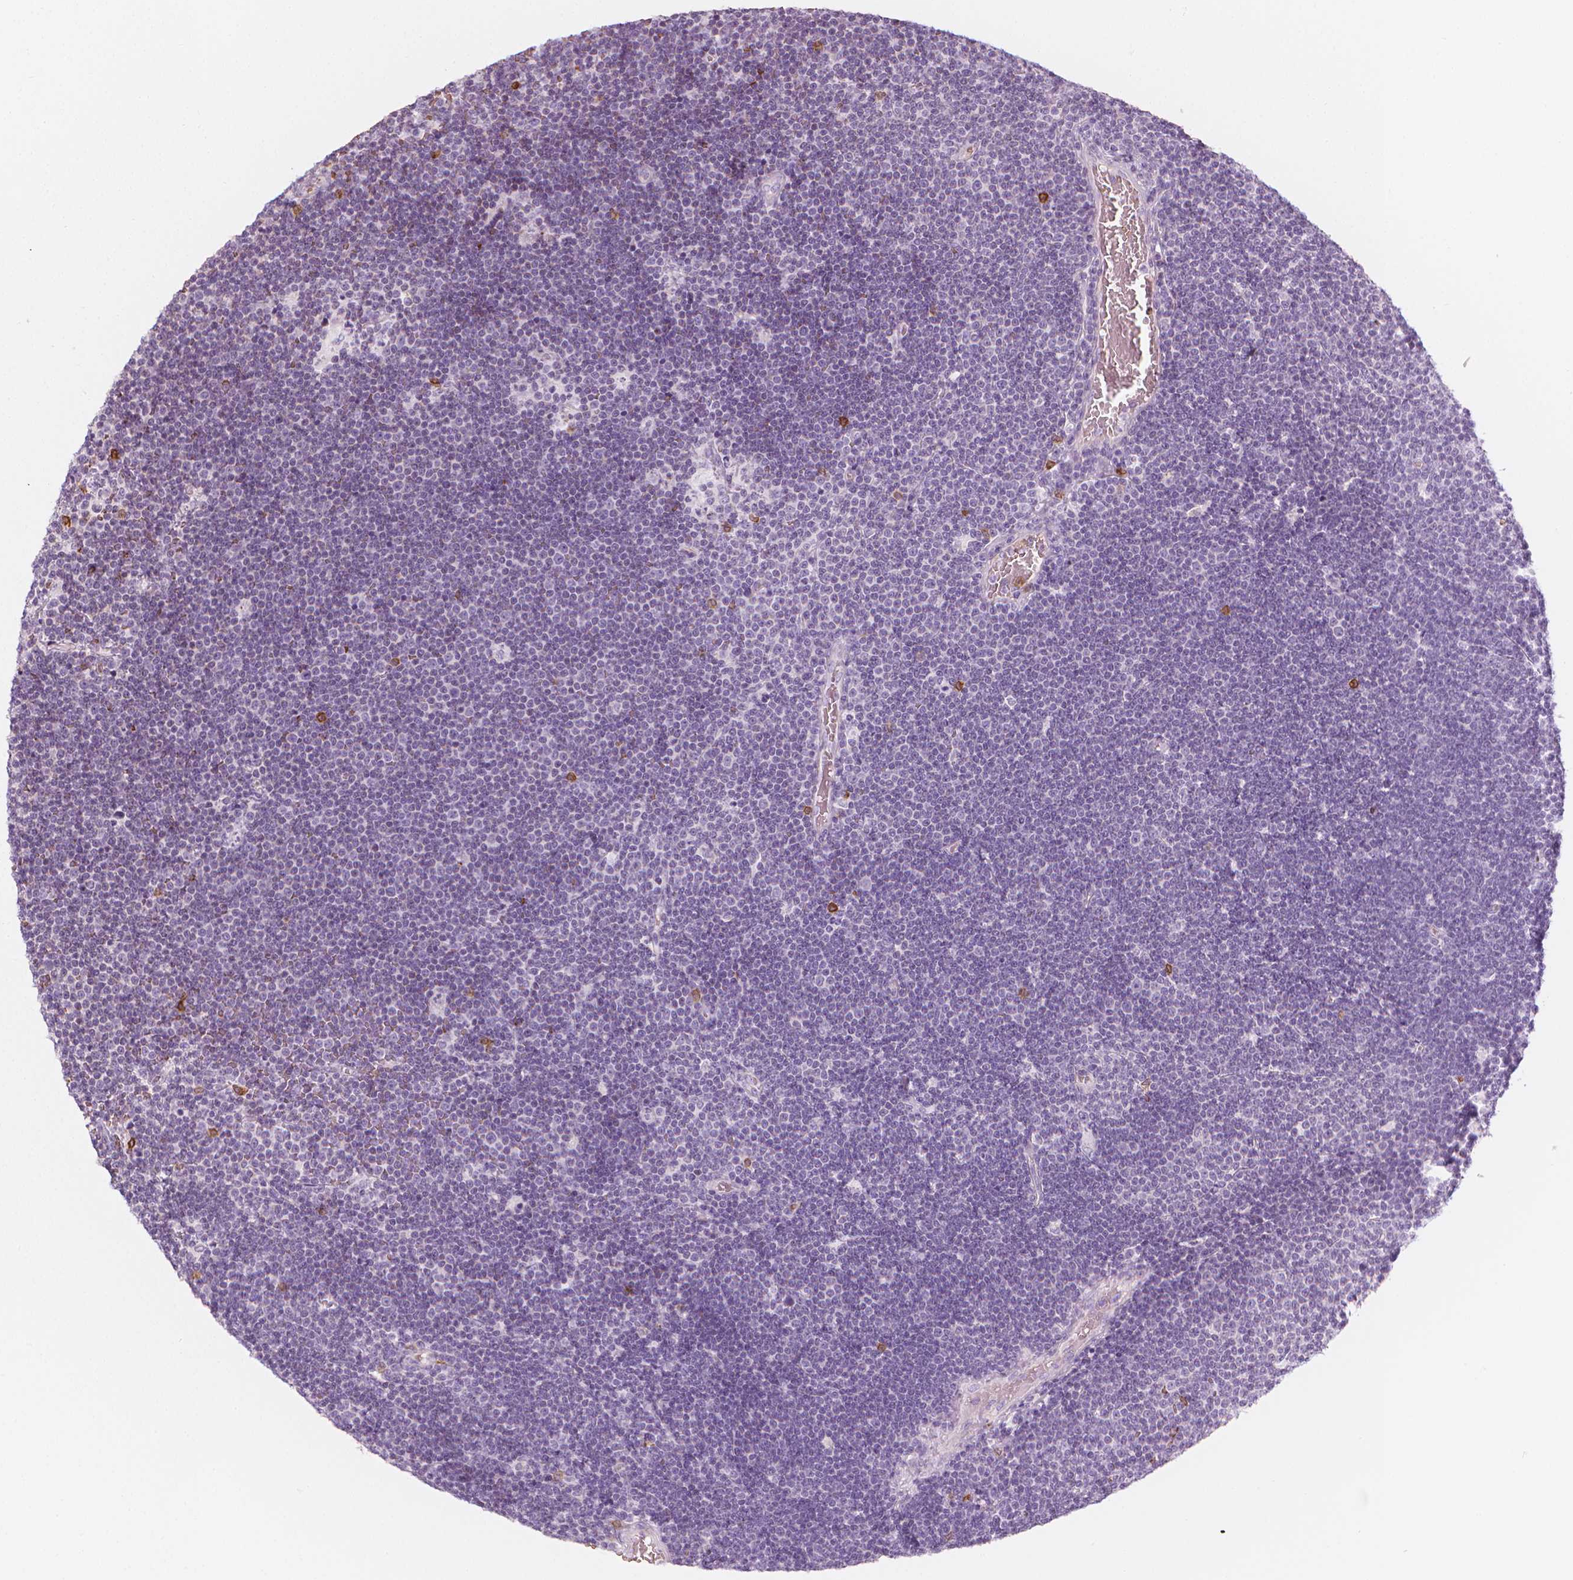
{"staining": {"intensity": "negative", "quantity": "none", "location": "none"}, "tissue": "lymphoma", "cell_type": "Tumor cells", "image_type": "cancer", "snomed": [{"axis": "morphology", "description": "Malignant lymphoma, non-Hodgkin's type, Low grade"}, {"axis": "topography", "description": "Brain"}], "caption": "IHC photomicrograph of low-grade malignant lymphoma, non-Hodgkin's type stained for a protein (brown), which displays no expression in tumor cells.", "gene": "CES1", "patient": {"sex": "female", "age": 66}}